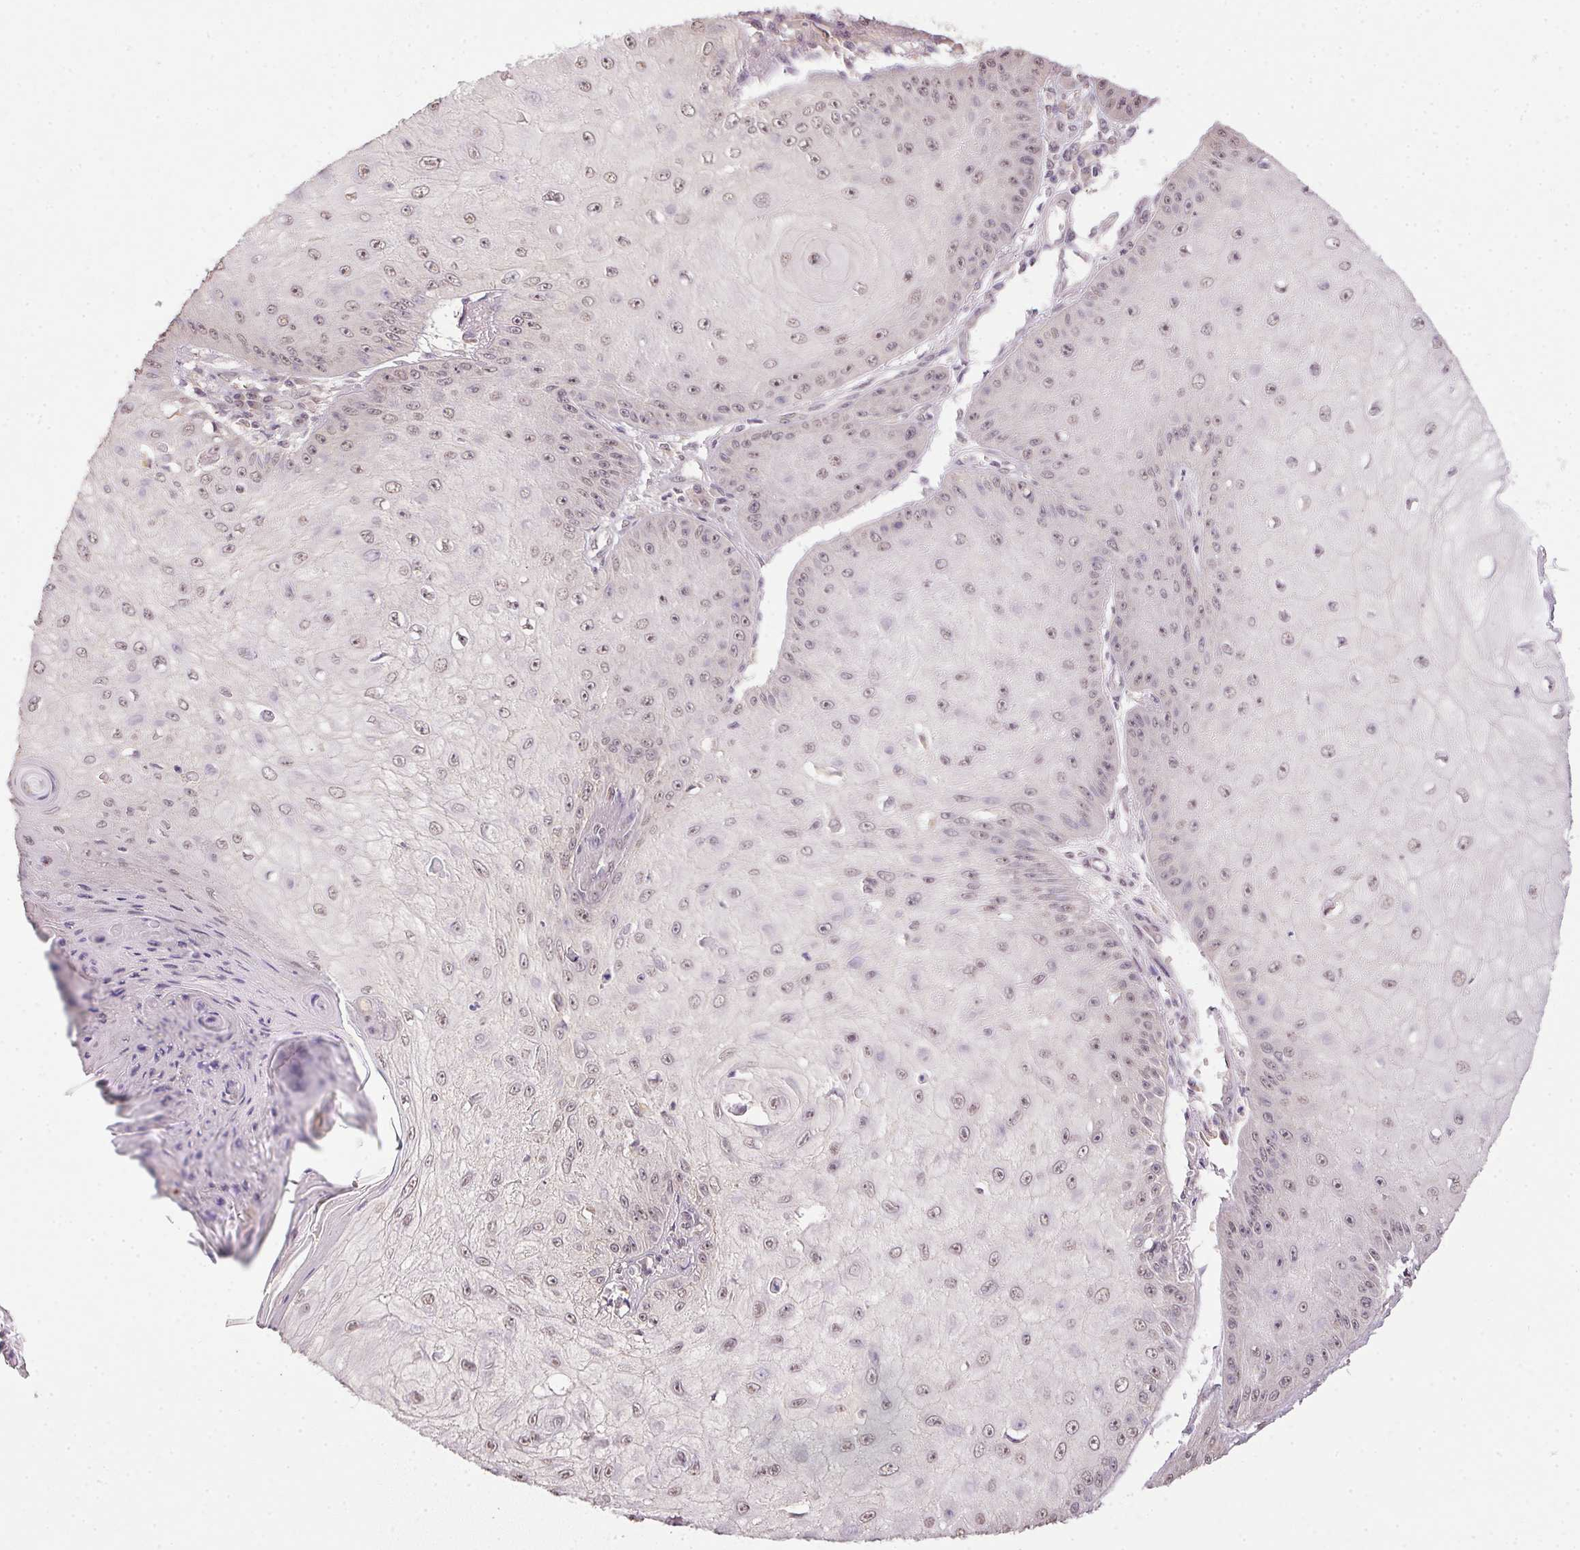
{"staining": {"intensity": "weak", "quantity": "25%-75%", "location": "nuclear"}, "tissue": "skin cancer", "cell_type": "Tumor cells", "image_type": "cancer", "snomed": [{"axis": "morphology", "description": "Squamous cell carcinoma, NOS"}, {"axis": "topography", "description": "Skin"}], "caption": "Immunohistochemistry (IHC) of squamous cell carcinoma (skin) displays low levels of weak nuclear positivity in about 25%-75% of tumor cells.", "gene": "PPP4R4", "patient": {"sex": "male", "age": 70}}